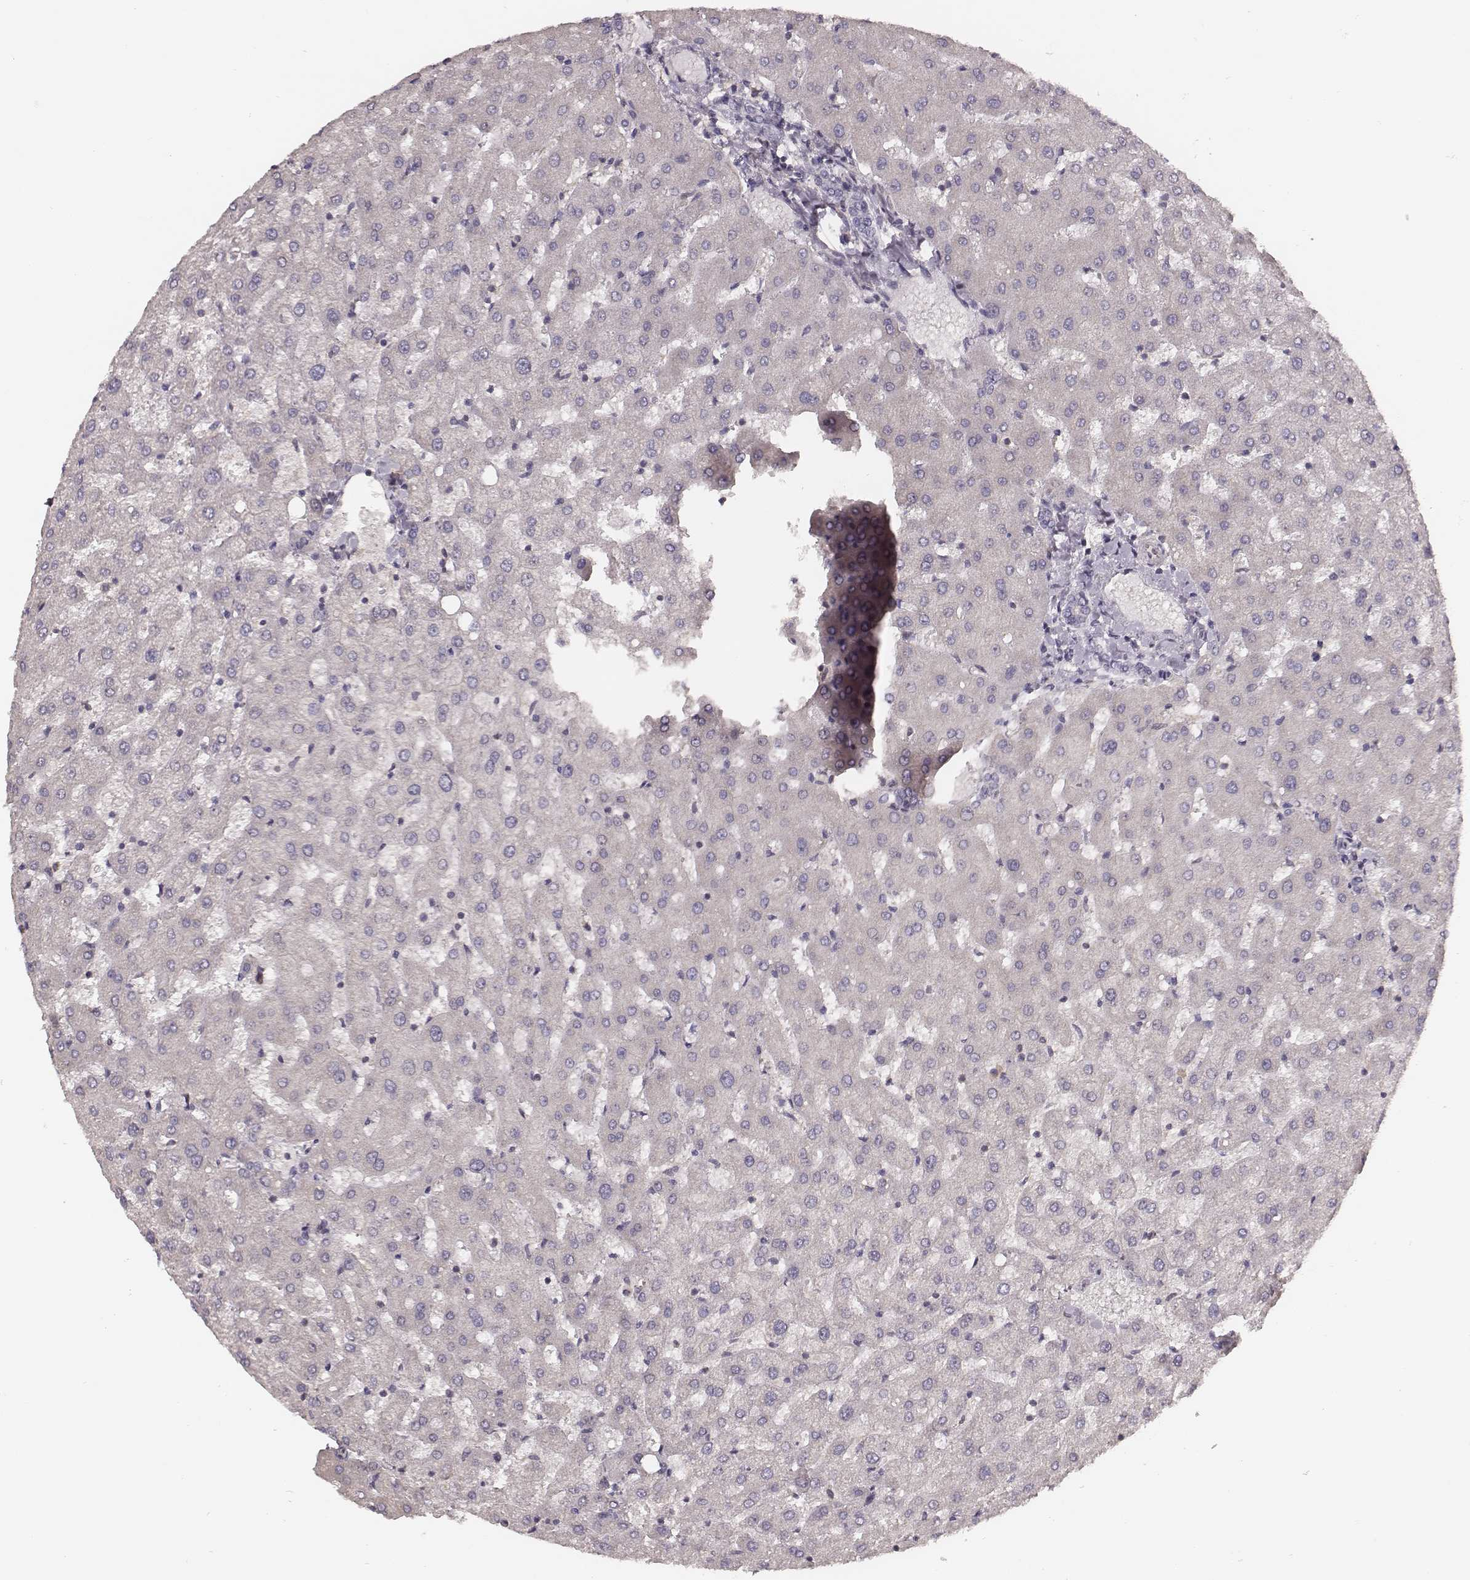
{"staining": {"intensity": "negative", "quantity": "none", "location": "none"}, "tissue": "liver", "cell_type": "Cholangiocytes", "image_type": "normal", "snomed": [{"axis": "morphology", "description": "Normal tissue, NOS"}, {"axis": "topography", "description": "Liver"}], "caption": "The histopathology image shows no staining of cholangiocytes in unremarkable liver.", "gene": "CARS1", "patient": {"sex": "female", "age": 50}}